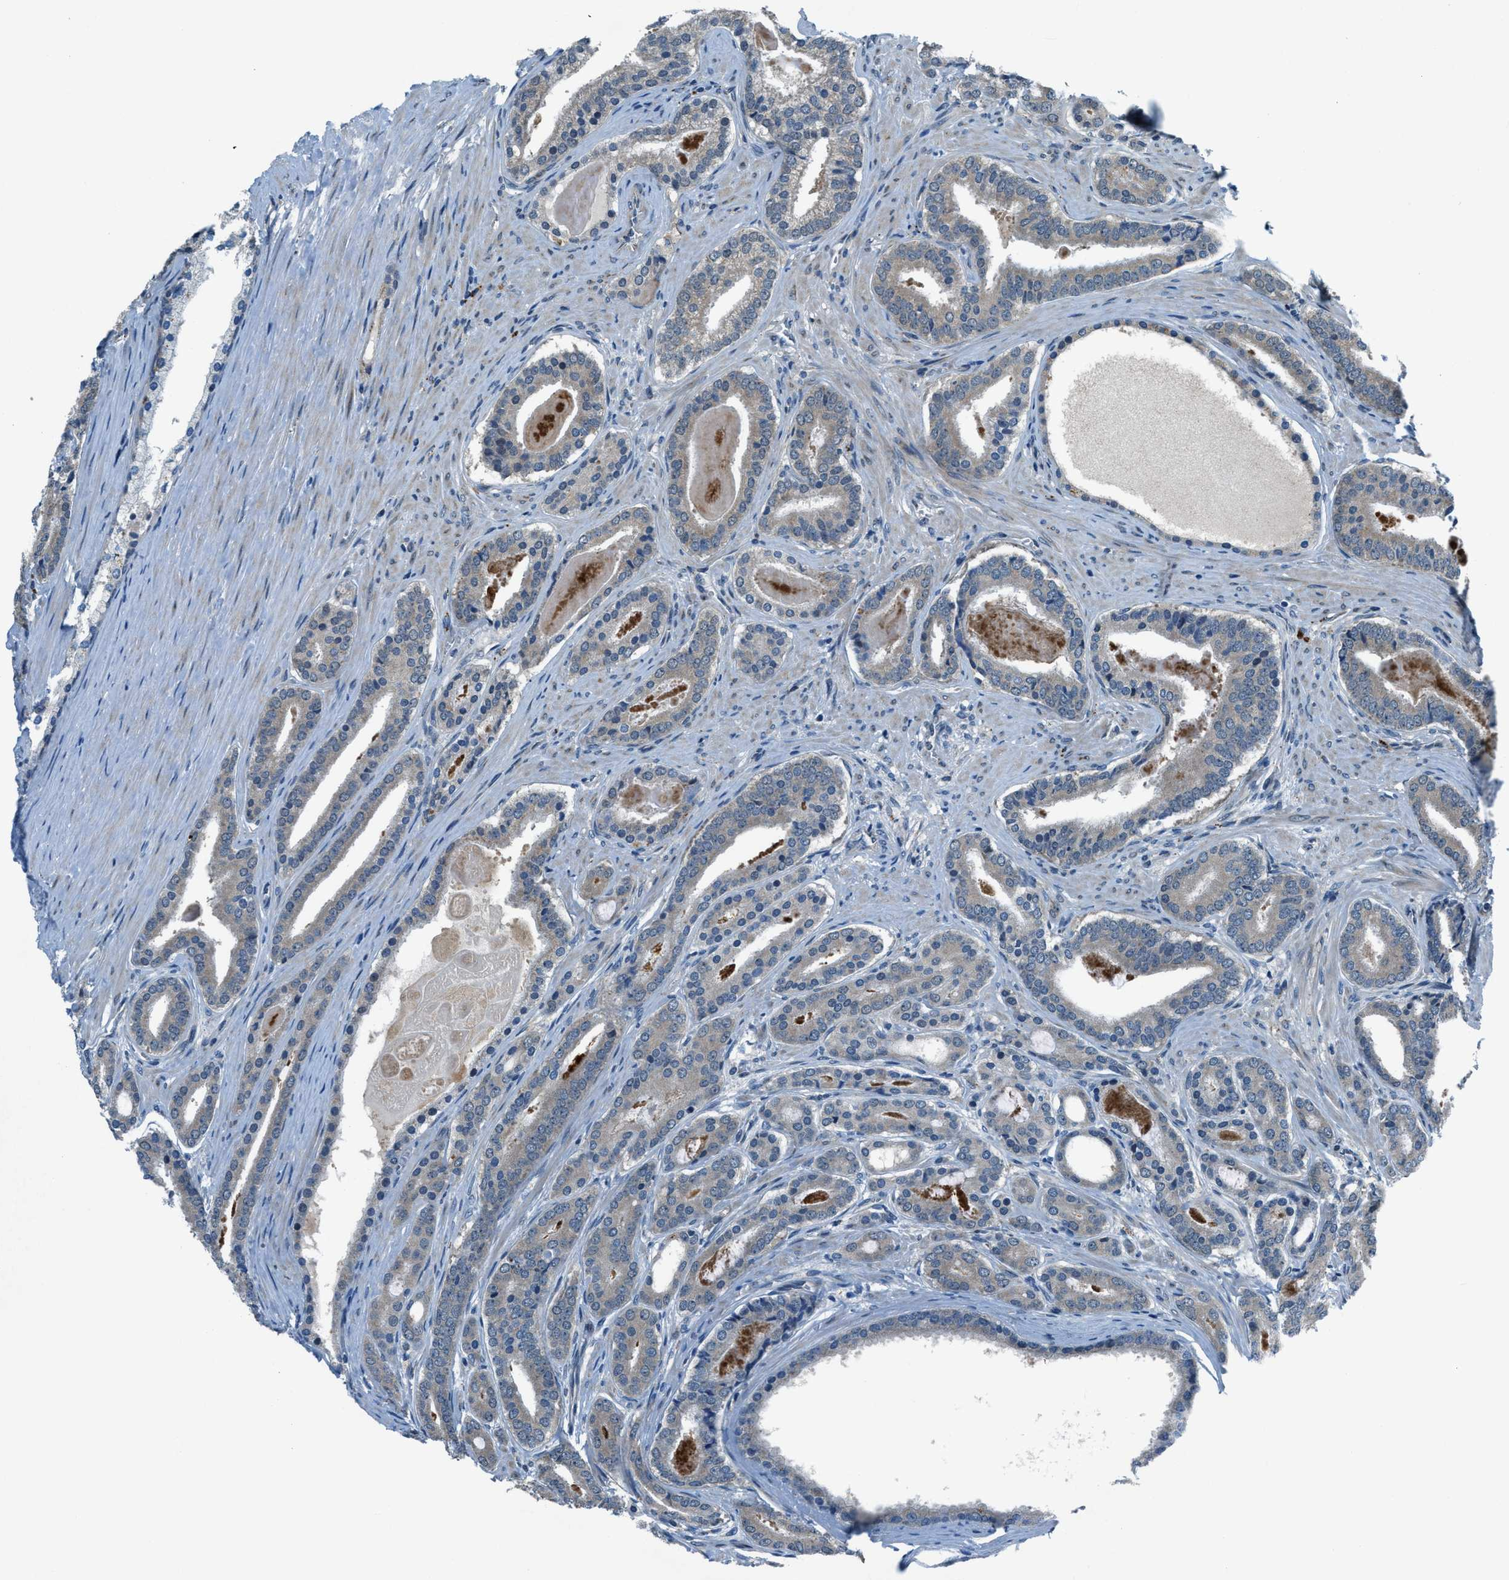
{"staining": {"intensity": "negative", "quantity": "none", "location": "none"}, "tissue": "prostate cancer", "cell_type": "Tumor cells", "image_type": "cancer", "snomed": [{"axis": "morphology", "description": "Adenocarcinoma, High grade"}, {"axis": "topography", "description": "Prostate"}], "caption": "Protein analysis of prostate cancer (adenocarcinoma (high-grade)) shows no significant positivity in tumor cells. The staining is performed using DAB brown chromogen with nuclei counter-stained in using hematoxylin.", "gene": "GINM1", "patient": {"sex": "male", "age": 60}}